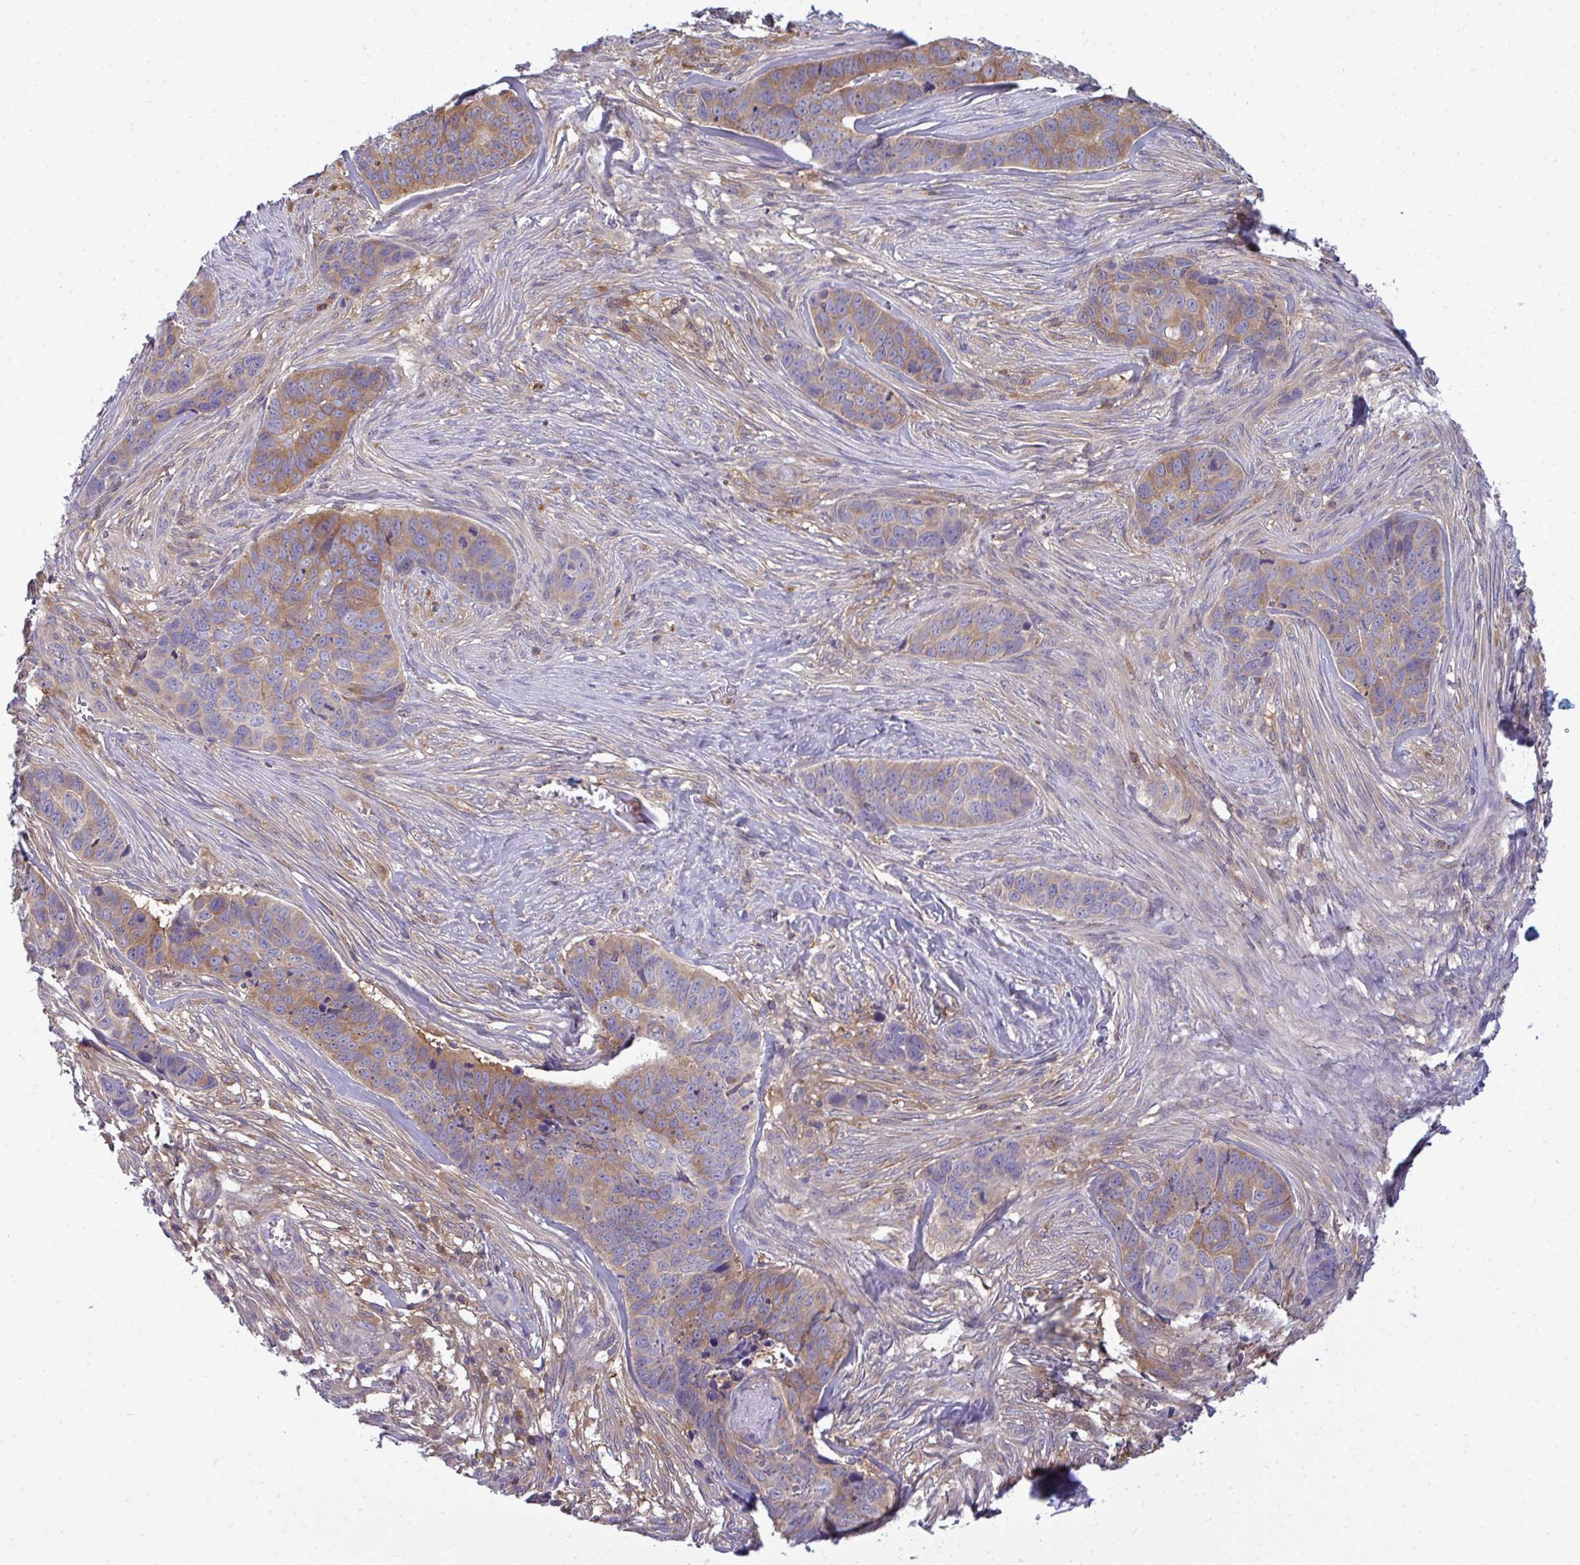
{"staining": {"intensity": "moderate", "quantity": ">75%", "location": "cytoplasmic/membranous"}, "tissue": "skin cancer", "cell_type": "Tumor cells", "image_type": "cancer", "snomed": [{"axis": "morphology", "description": "Basal cell carcinoma"}, {"axis": "topography", "description": "Skin"}], "caption": "Skin cancer stained for a protein displays moderate cytoplasmic/membranous positivity in tumor cells. The staining was performed using DAB, with brown indicating positive protein expression. Nuclei are stained blue with hematoxylin.", "gene": "SLC30A6", "patient": {"sex": "female", "age": 82}}